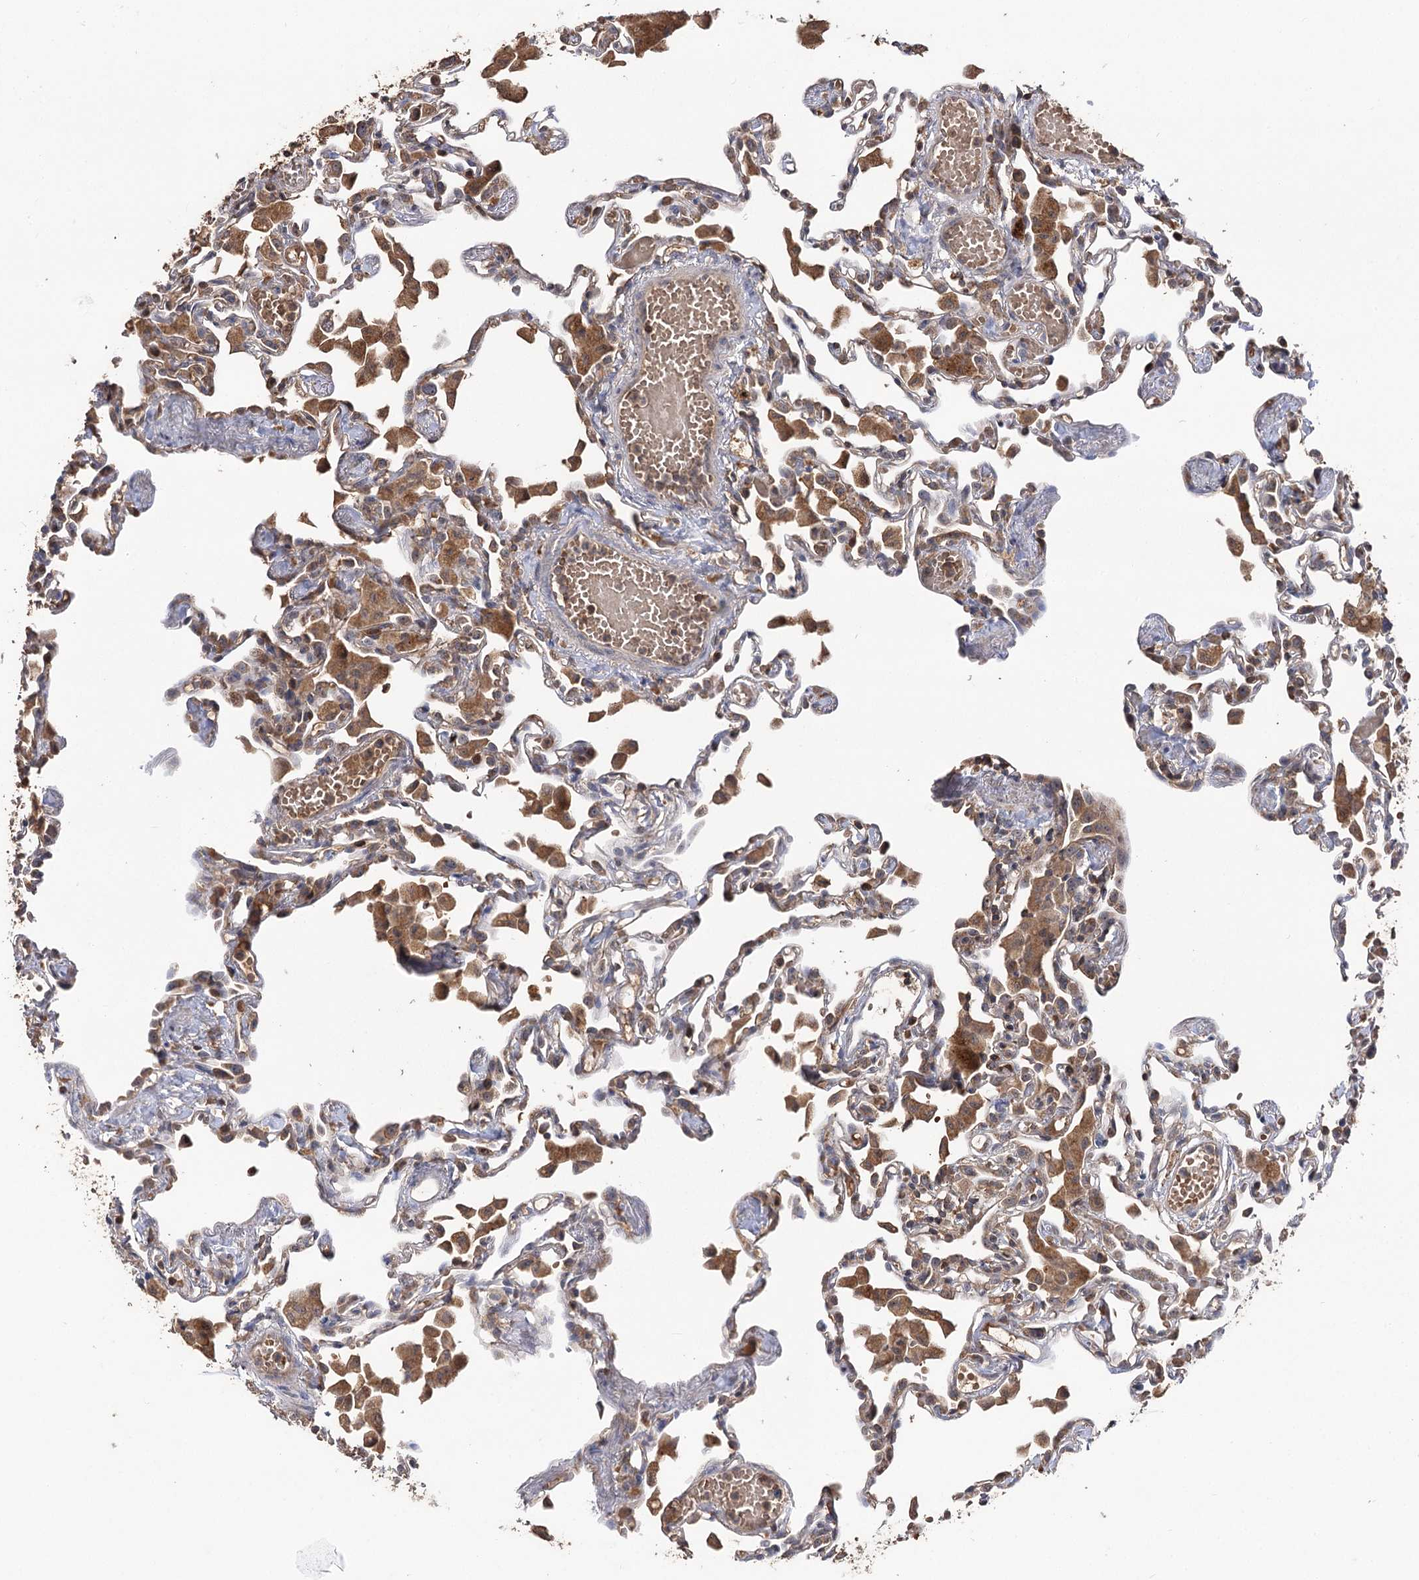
{"staining": {"intensity": "weak", "quantity": "25%-75%", "location": "cytoplasmic/membranous"}, "tissue": "lung", "cell_type": "Alveolar cells", "image_type": "normal", "snomed": [{"axis": "morphology", "description": "Normal tissue, NOS"}, {"axis": "topography", "description": "Bronchus"}, {"axis": "topography", "description": "Lung"}], "caption": "High-magnification brightfield microscopy of unremarkable lung stained with DAB (3,3'-diaminobenzidine) (brown) and counterstained with hematoxylin (blue). alveolar cells exhibit weak cytoplasmic/membranous expression is present in approximately25%-75% of cells.", "gene": "FAM53B", "patient": {"sex": "female", "age": 49}}